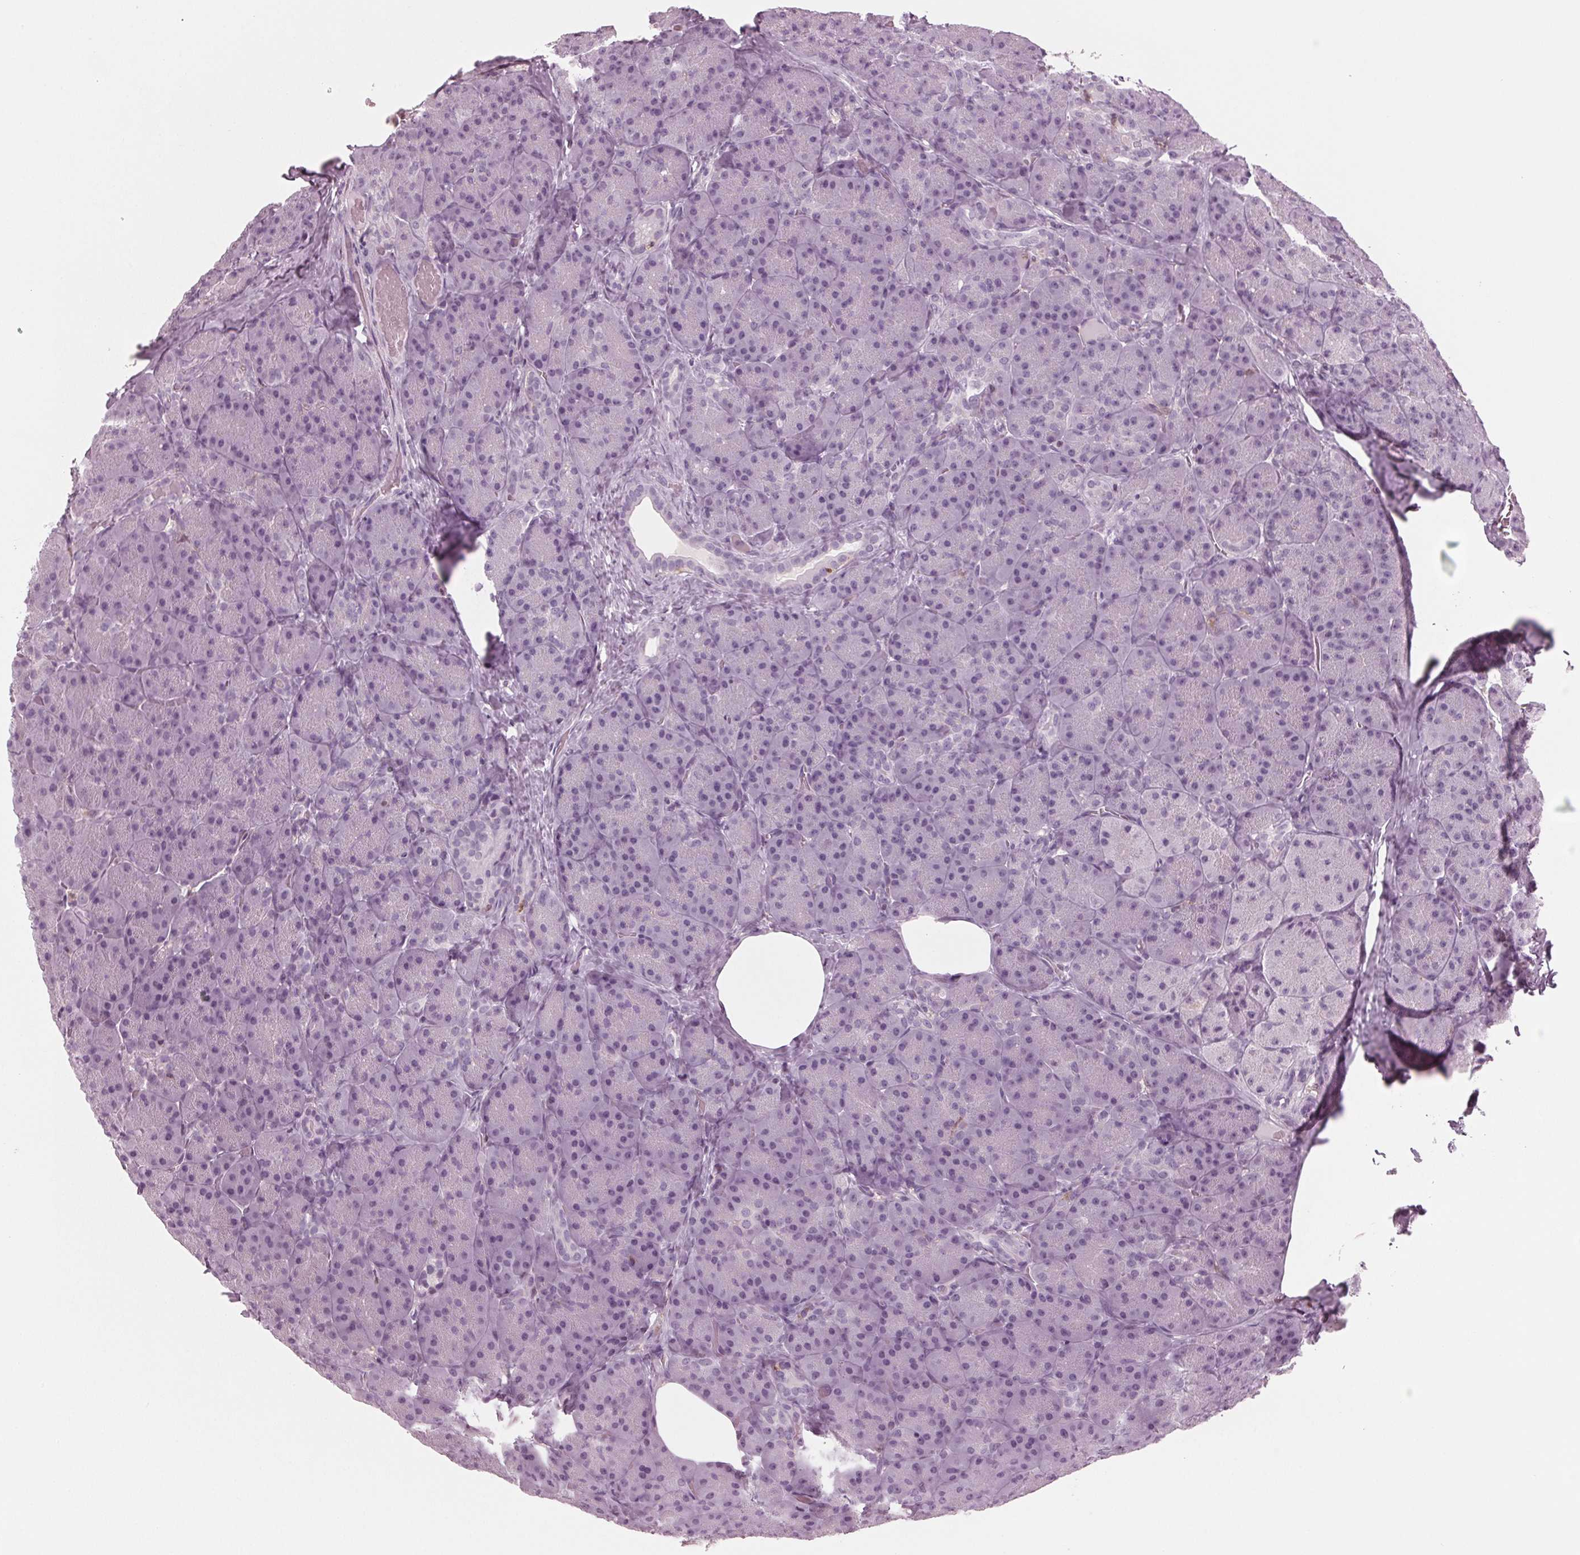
{"staining": {"intensity": "negative", "quantity": "none", "location": "none"}, "tissue": "pancreas", "cell_type": "Exocrine glandular cells", "image_type": "normal", "snomed": [{"axis": "morphology", "description": "Normal tissue, NOS"}, {"axis": "topography", "description": "Pancreas"}], "caption": "Immunohistochemical staining of unremarkable human pancreas demonstrates no significant staining in exocrine glandular cells. (DAB (3,3'-diaminobenzidine) immunohistochemistry with hematoxylin counter stain).", "gene": "BTLA", "patient": {"sex": "male", "age": 57}}